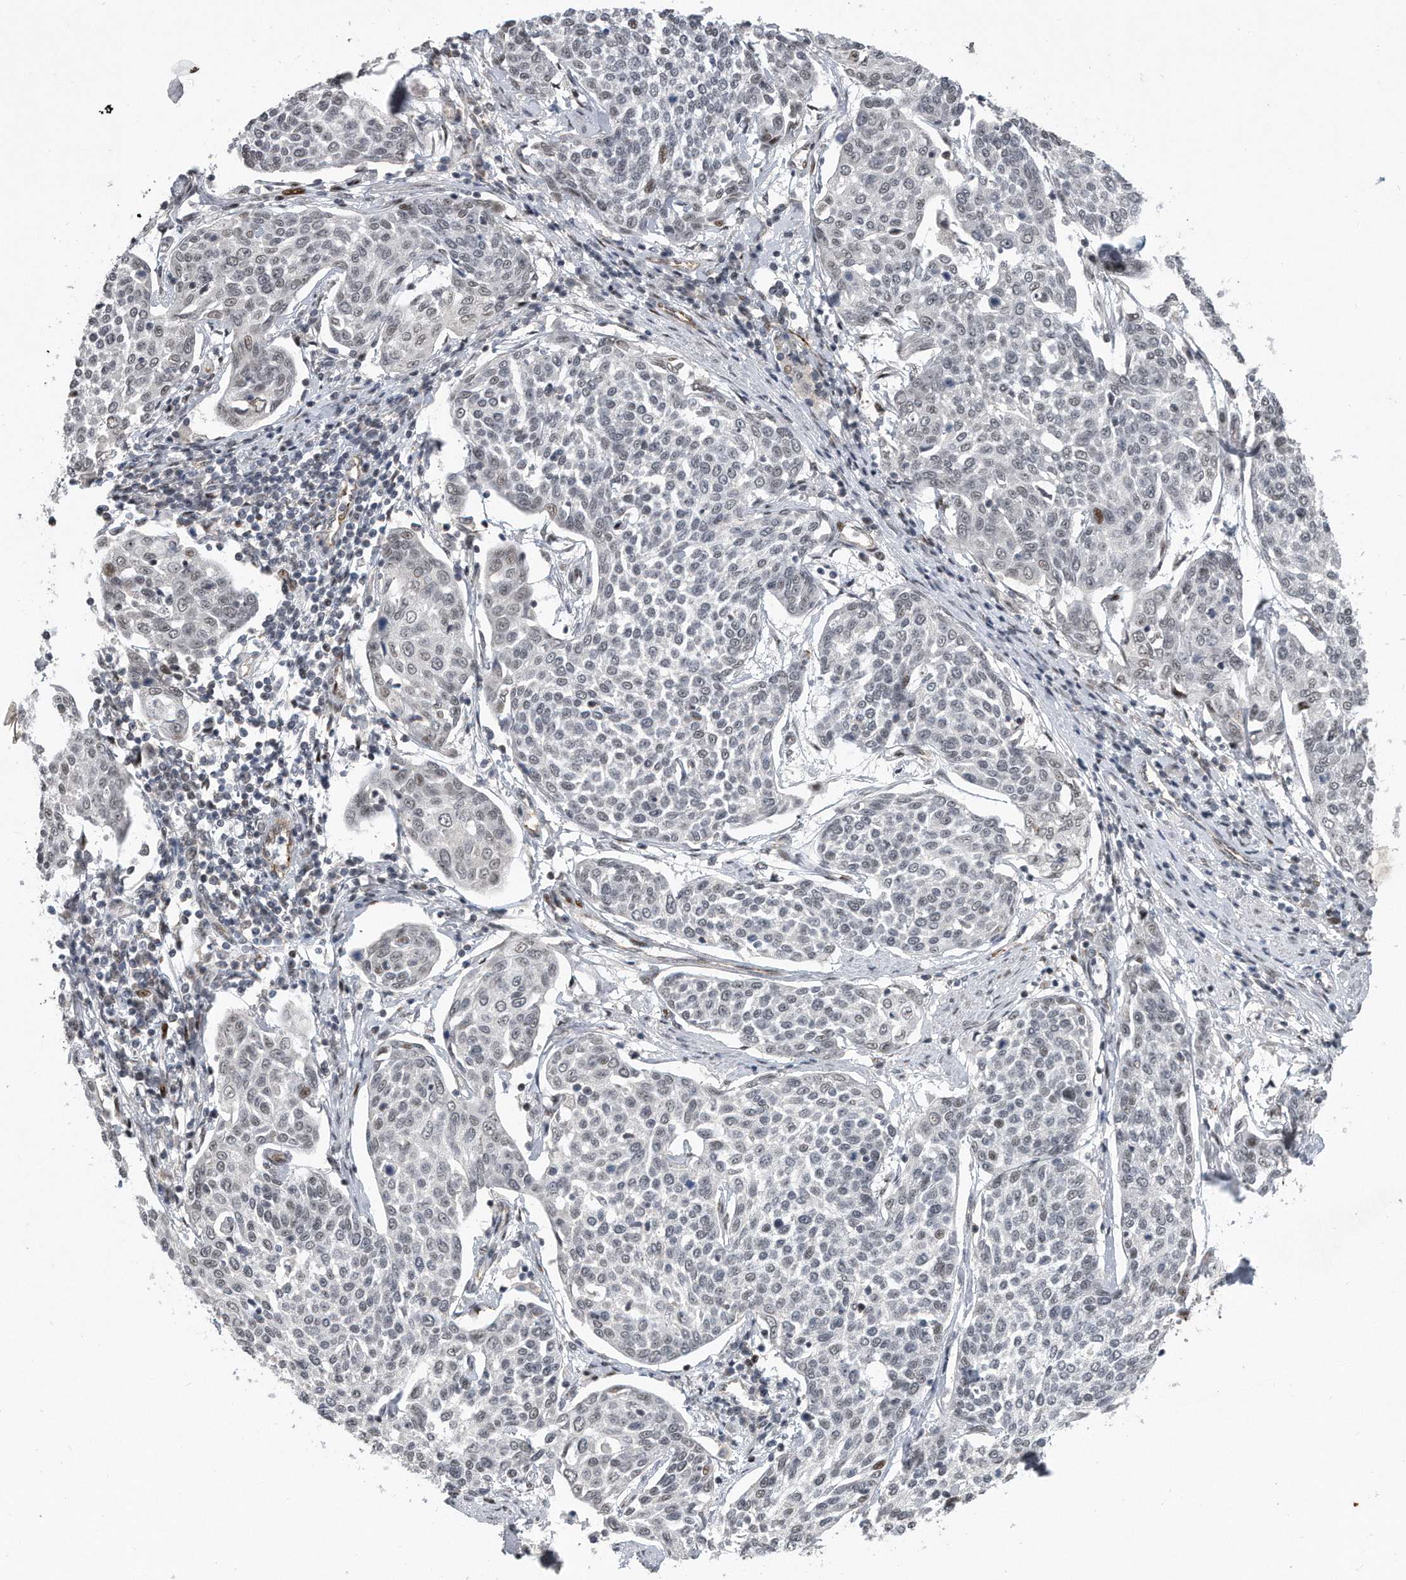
{"staining": {"intensity": "negative", "quantity": "none", "location": "none"}, "tissue": "cervical cancer", "cell_type": "Tumor cells", "image_type": "cancer", "snomed": [{"axis": "morphology", "description": "Squamous cell carcinoma, NOS"}, {"axis": "topography", "description": "Cervix"}], "caption": "DAB (3,3'-diaminobenzidine) immunohistochemical staining of human squamous cell carcinoma (cervical) demonstrates no significant staining in tumor cells.", "gene": "PGBD2", "patient": {"sex": "female", "age": 34}}